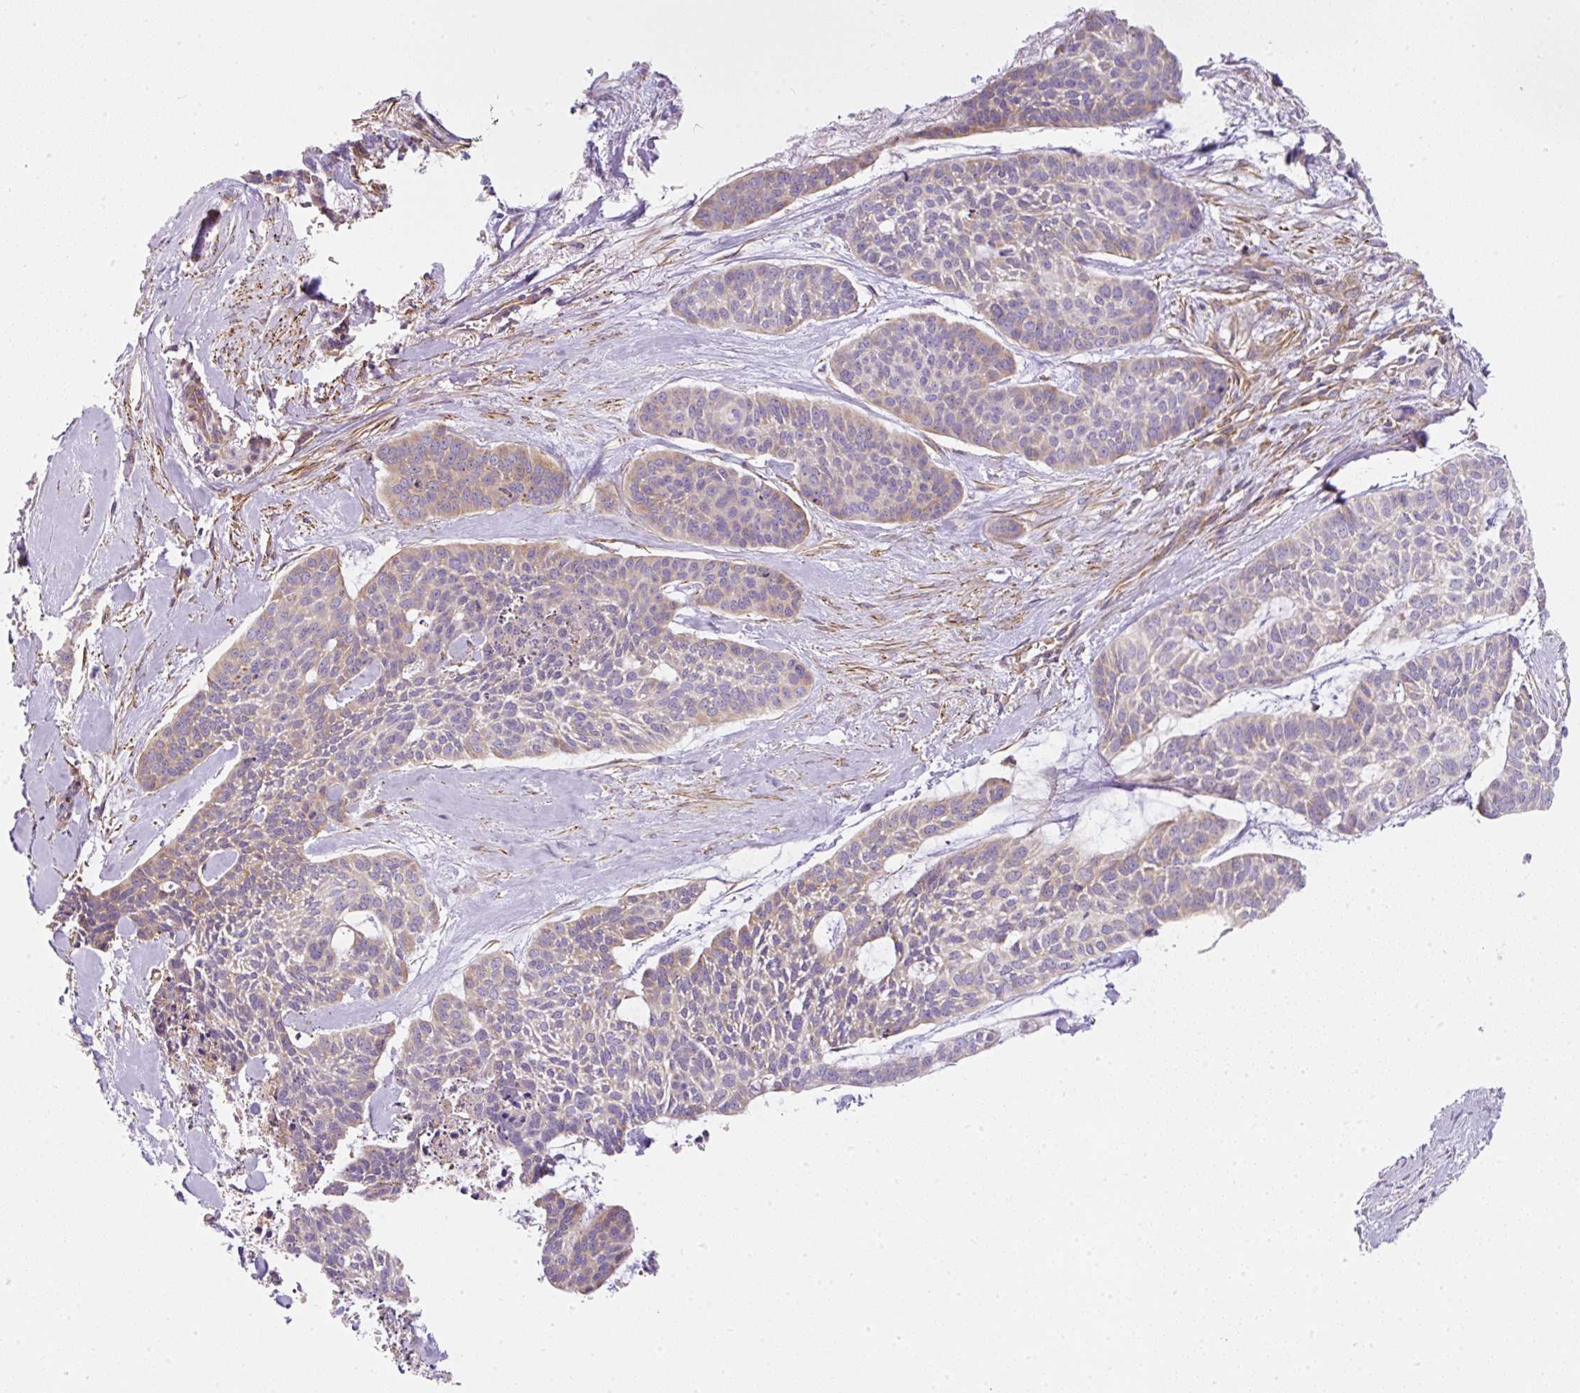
{"staining": {"intensity": "weak", "quantity": "25%-75%", "location": "cytoplasmic/membranous"}, "tissue": "skin cancer", "cell_type": "Tumor cells", "image_type": "cancer", "snomed": [{"axis": "morphology", "description": "Basal cell carcinoma"}, {"axis": "topography", "description": "Skin"}], "caption": "About 25%-75% of tumor cells in basal cell carcinoma (skin) show weak cytoplasmic/membranous protein positivity as visualized by brown immunohistochemical staining.", "gene": "ERAP2", "patient": {"sex": "female", "age": 64}}